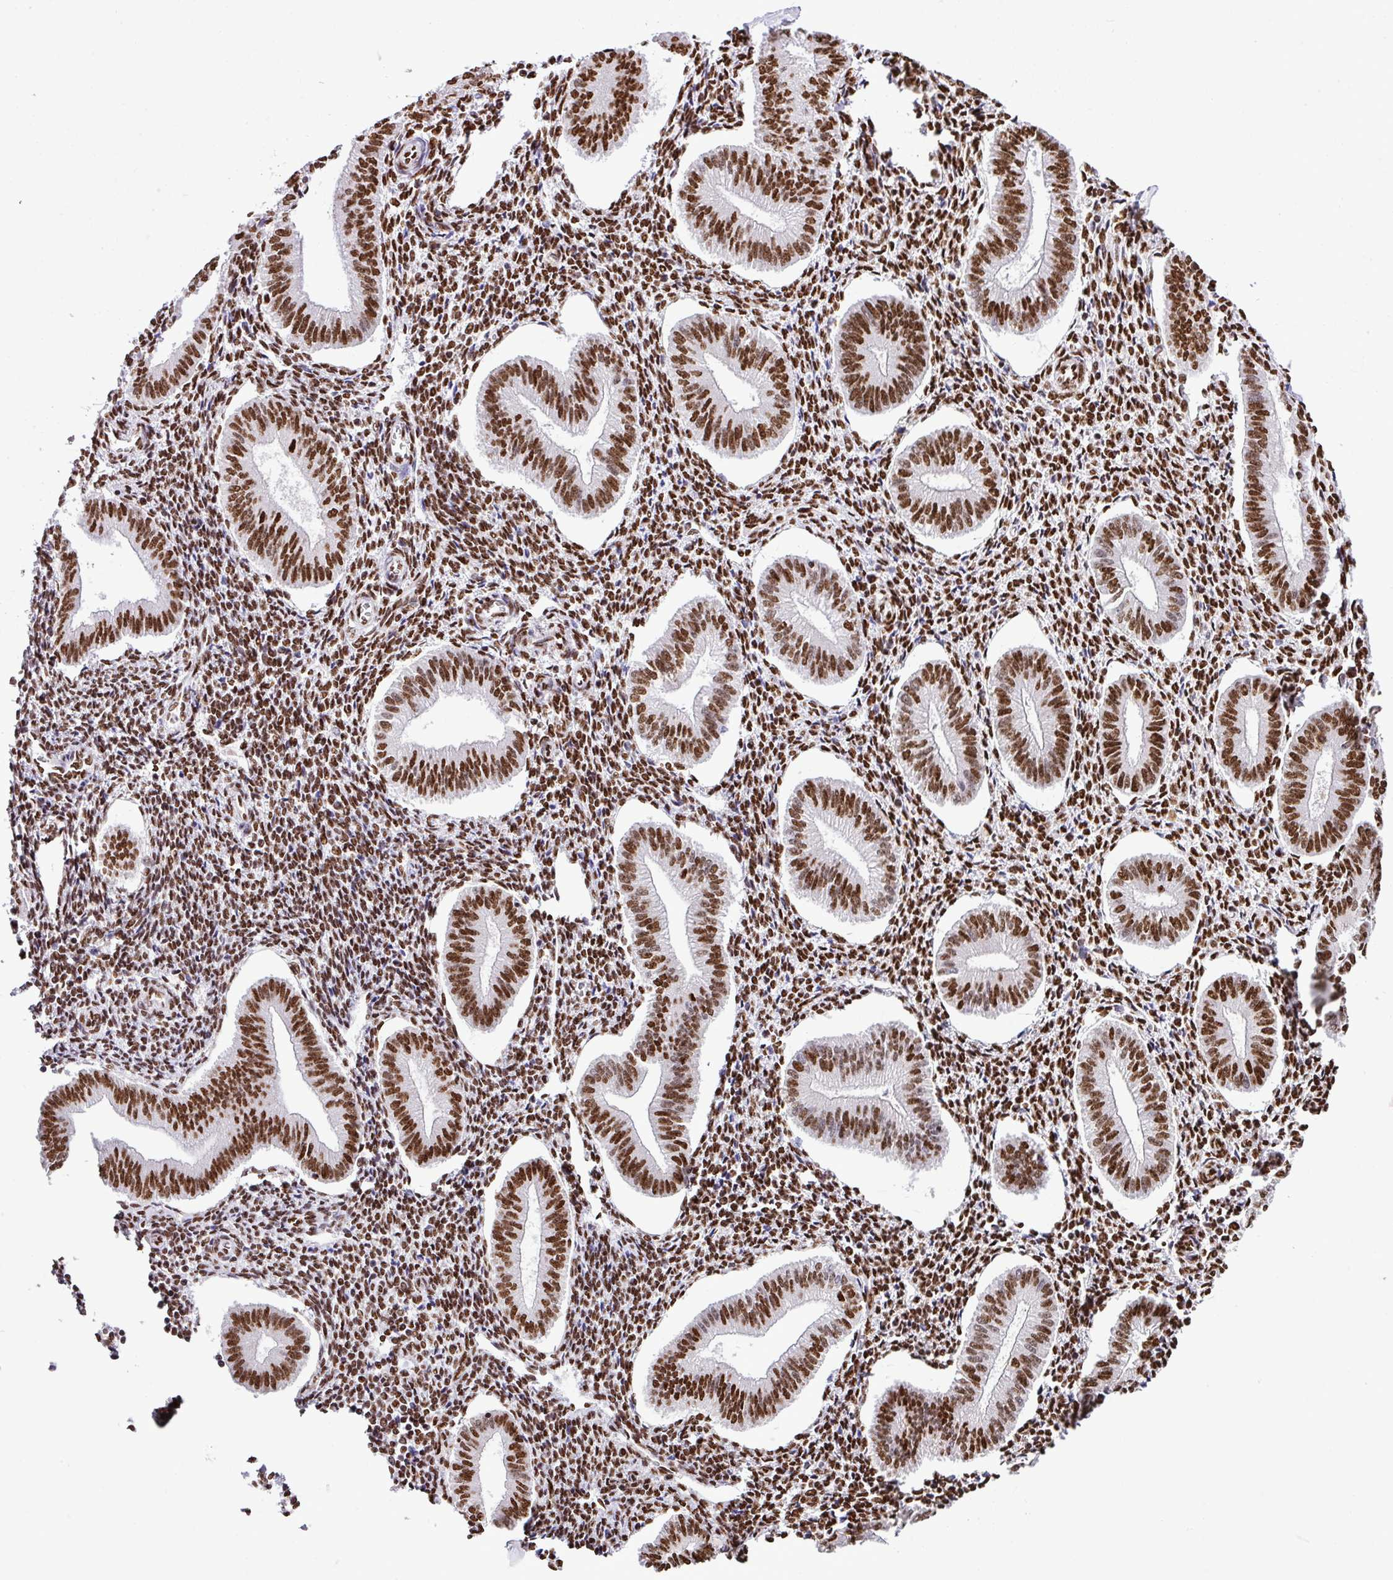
{"staining": {"intensity": "strong", "quantity": ">75%", "location": "nuclear"}, "tissue": "endometrium", "cell_type": "Cells in endometrial stroma", "image_type": "normal", "snomed": [{"axis": "morphology", "description": "Normal tissue, NOS"}, {"axis": "topography", "description": "Endometrium"}], "caption": "IHC of unremarkable endometrium exhibits high levels of strong nuclear positivity in about >75% of cells in endometrial stroma.", "gene": "RARG", "patient": {"sex": "female", "age": 34}}